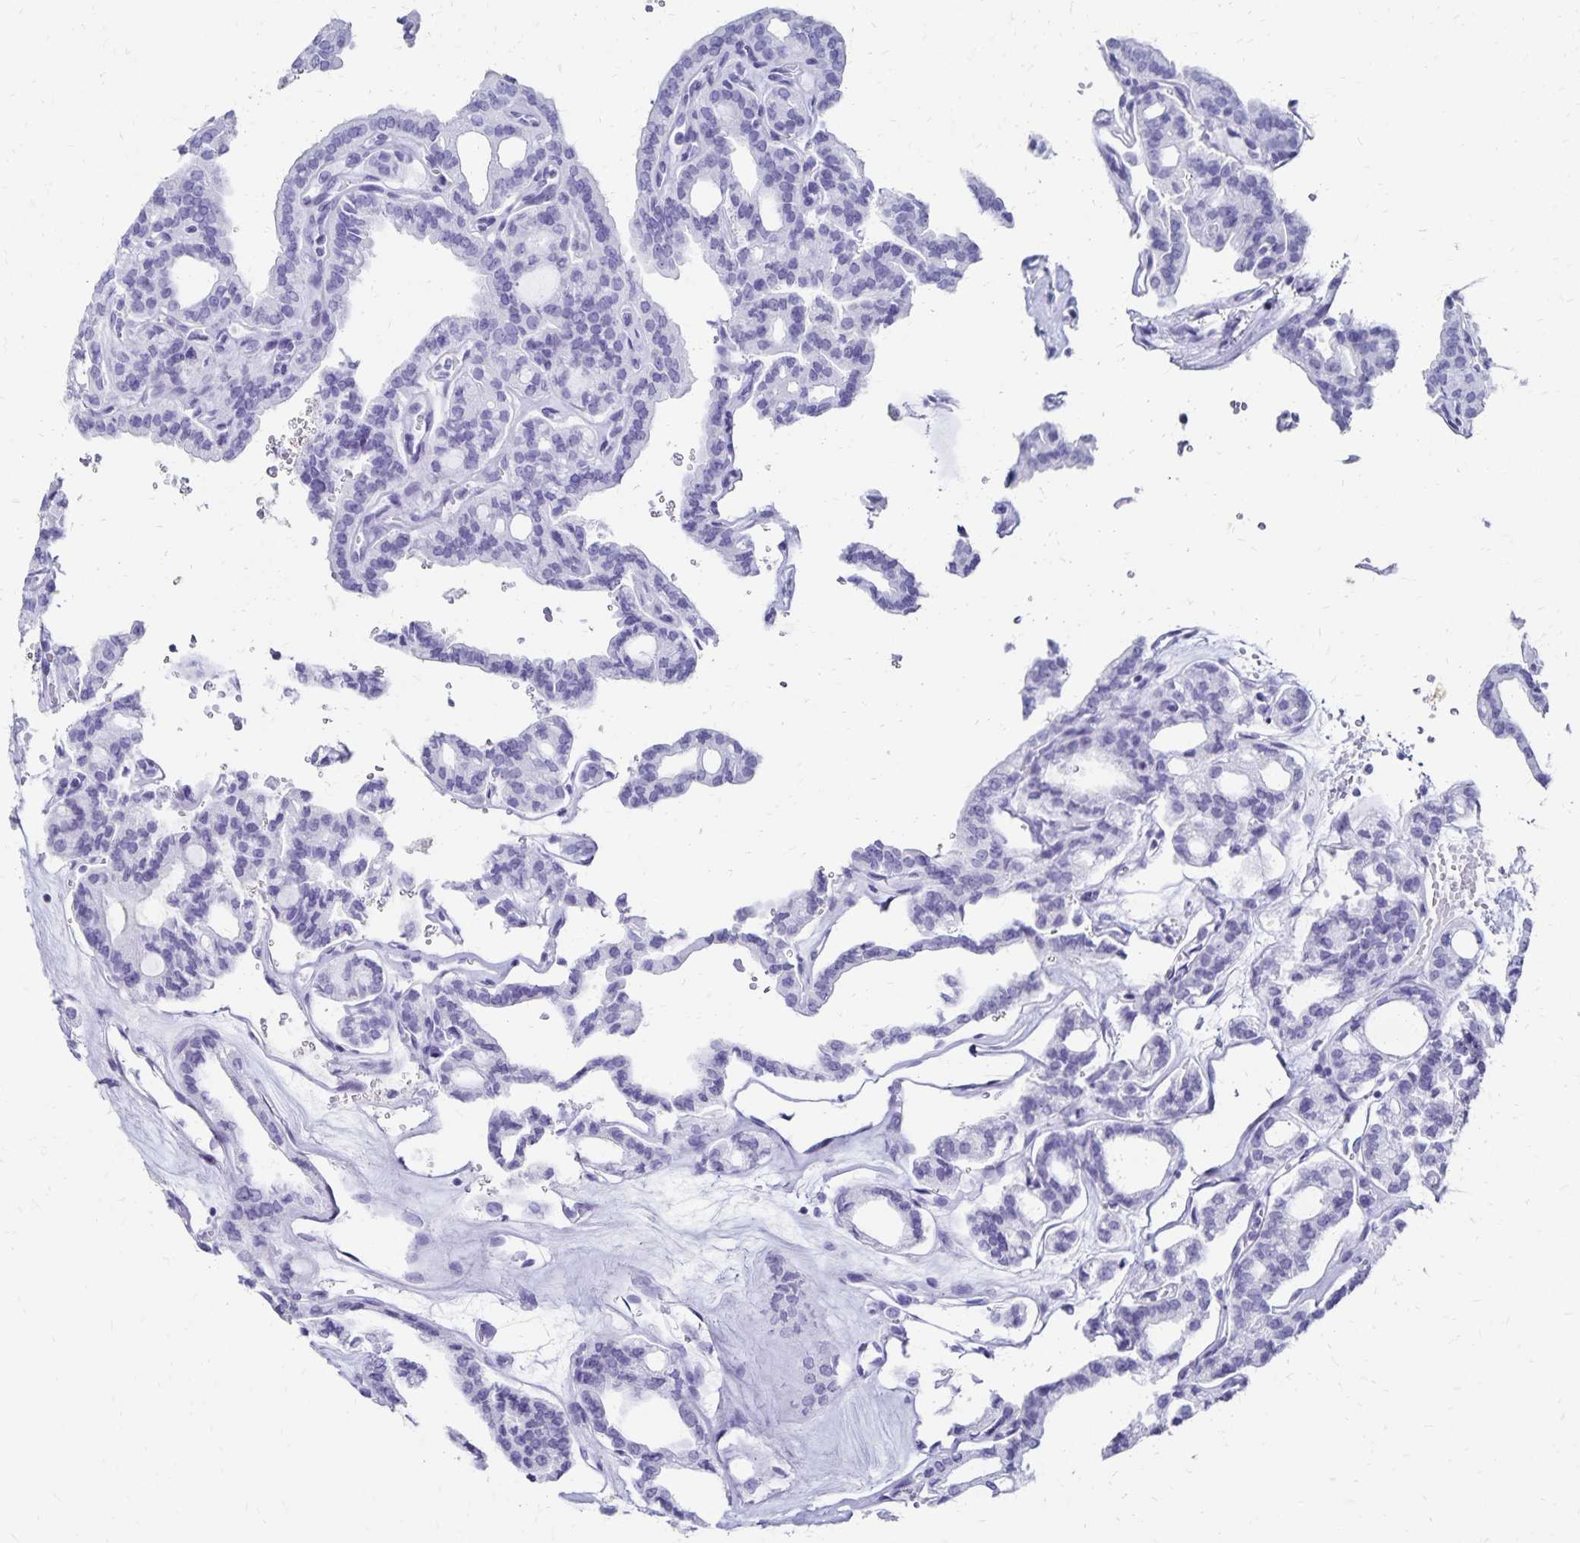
{"staining": {"intensity": "negative", "quantity": "none", "location": "none"}, "tissue": "thyroid cancer", "cell_type": "Tumor cells", "image_type": "cancer", "snomed": [{"axis": "morphology", "description": "Papillary adenocarcinoma, NOS"}, {"axis": "topography", "description": "Thyroid gland"}], "caption": "There is no significant staining in tumor cells of thyroid papillary adenocarcinoma. (DAB immunohistochemistry (IHC) with hematoxylin counter stain).", "gene": "GIP", "patient": {"sex": "male", "age": 87}}